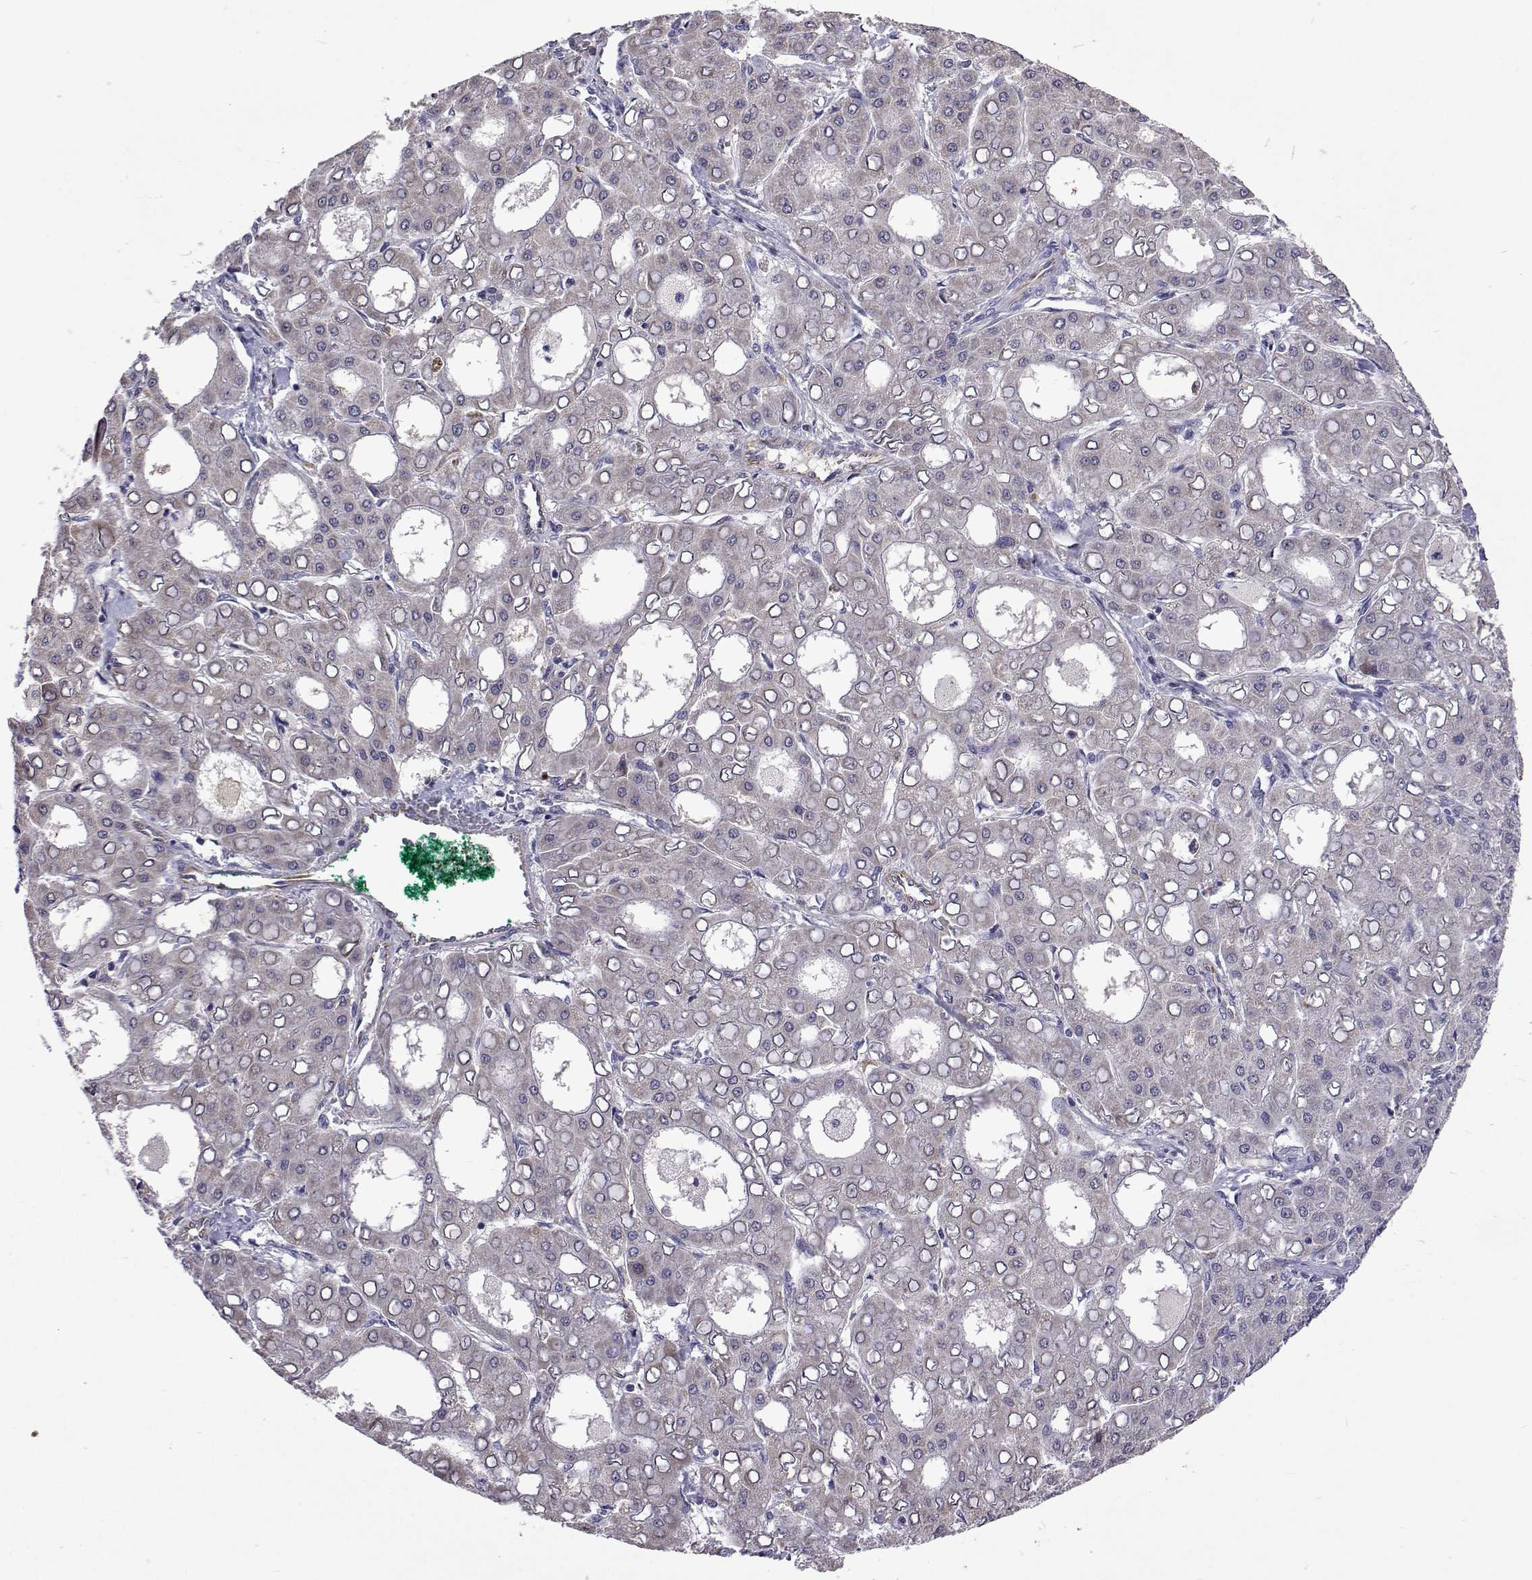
{"staining": {"intensity": "negative", "quantity": "none", "location": "none"}, "tissue": "liver cancer", "cell_type": "Tumor cells", "image_type": "cancer", "snomed": [{"axis": "morphology", "description": "Carcinoma, Hepatocellular, NOS"}, {"axis": "topography", "description": "Liver"}], "caption": "The photomicrograph demonstrates no staining of tumor cells in hepatocellular carcinoma (liver).", "gene": "DHTKD1", "patient": {"sex": "male", "age": 65}}